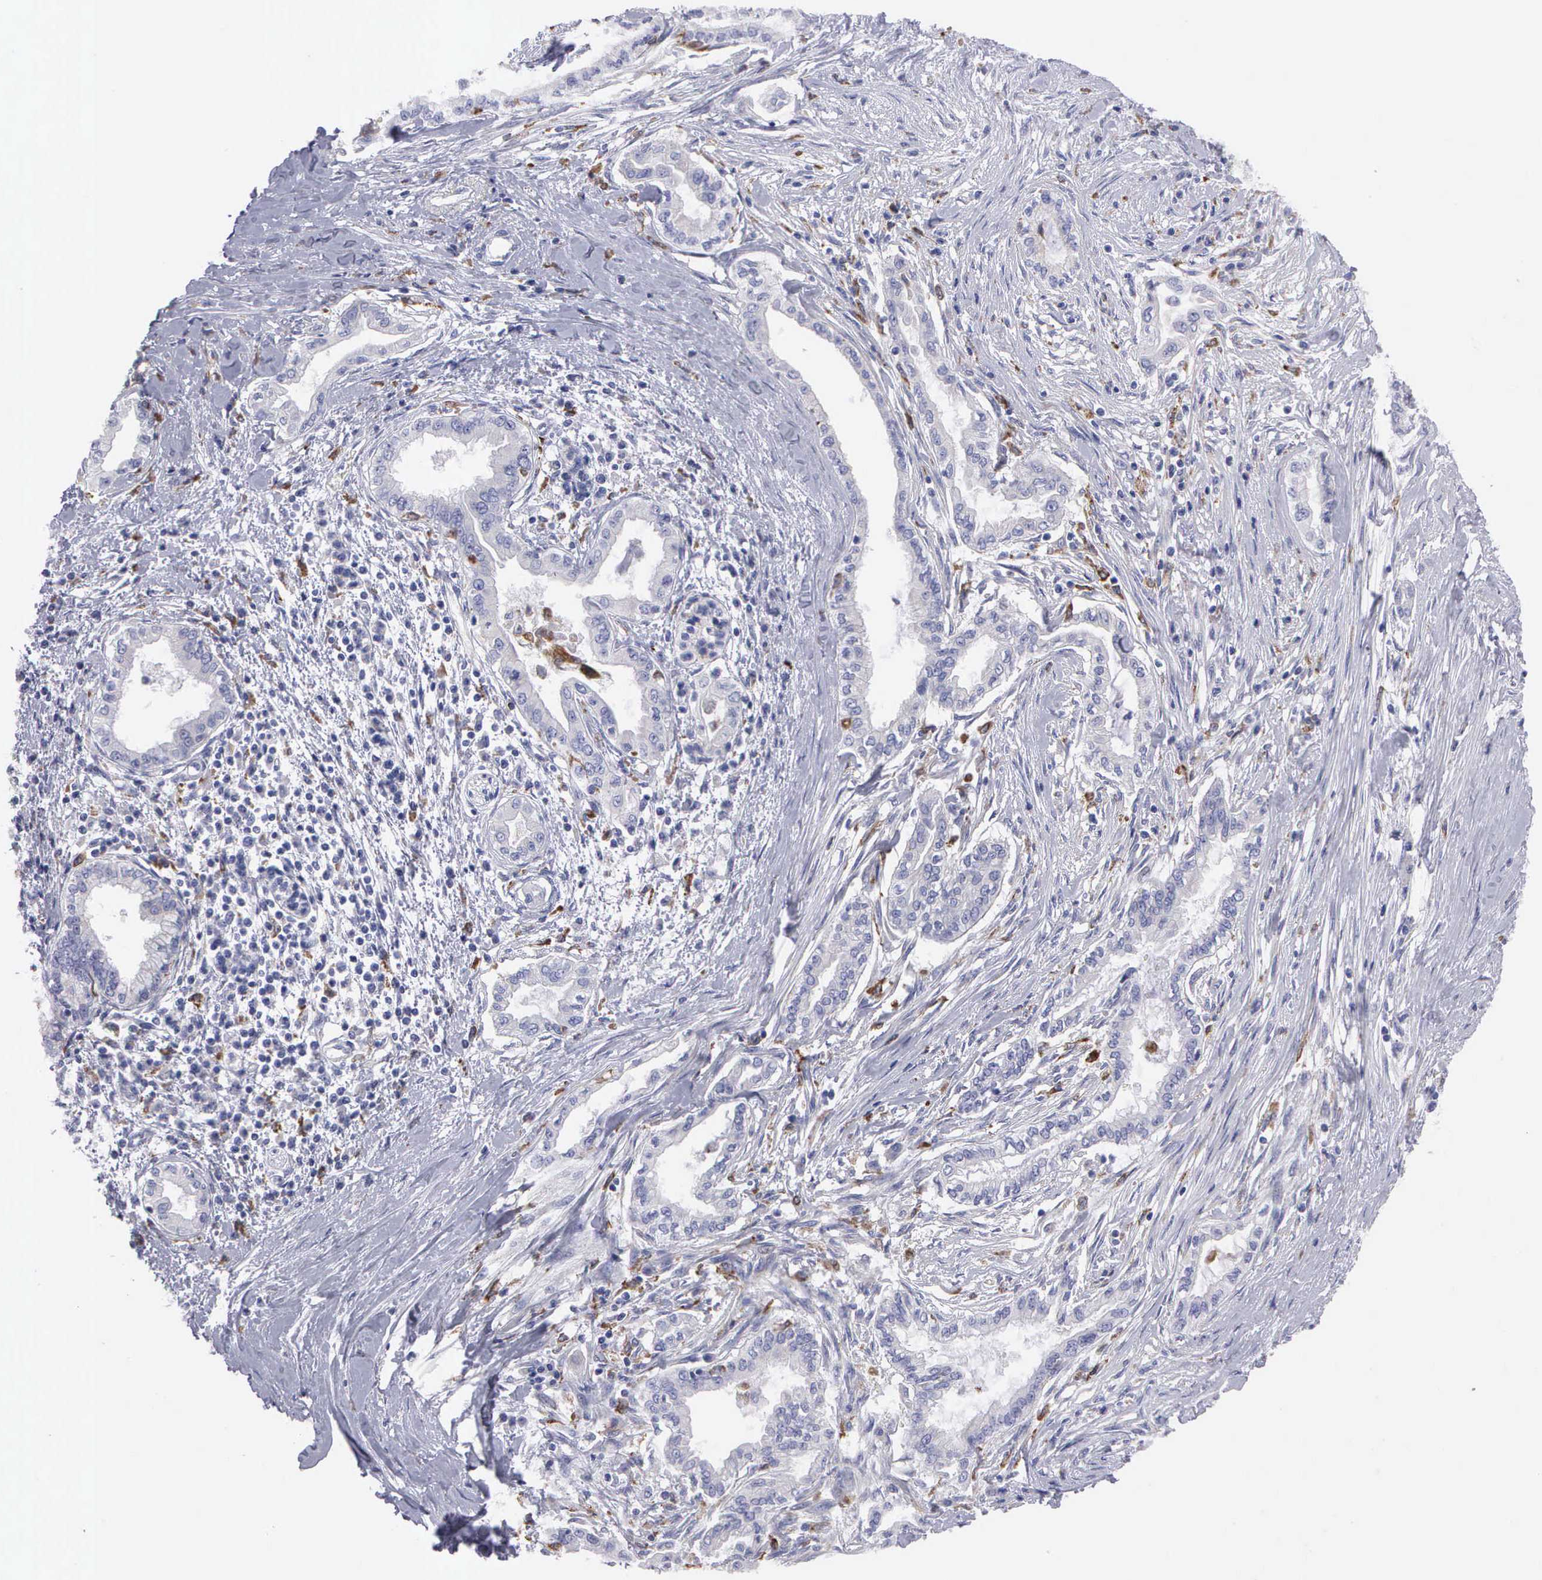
{"staining": {"intensity": "negative", "quantity": "none", "location": "none"}, "tissue": "pancreatic cancer", "cell_type": "Tumor cells", "image_type": "cancer", "snomed": [{"axis": "morphology", "description": "Adenocarcinoma, NOS"}, {"axis": "topography", "description": "Pancreas"}], "caption": "DAB (3,3'-diaminobenzidine) immunohistochemical staining of human pancreatic cancer (adenocarcinoma) displays no significant staining in tumor cells.", "gene": "TYRP1", "patient": {"sex": "female", "age": 64}}